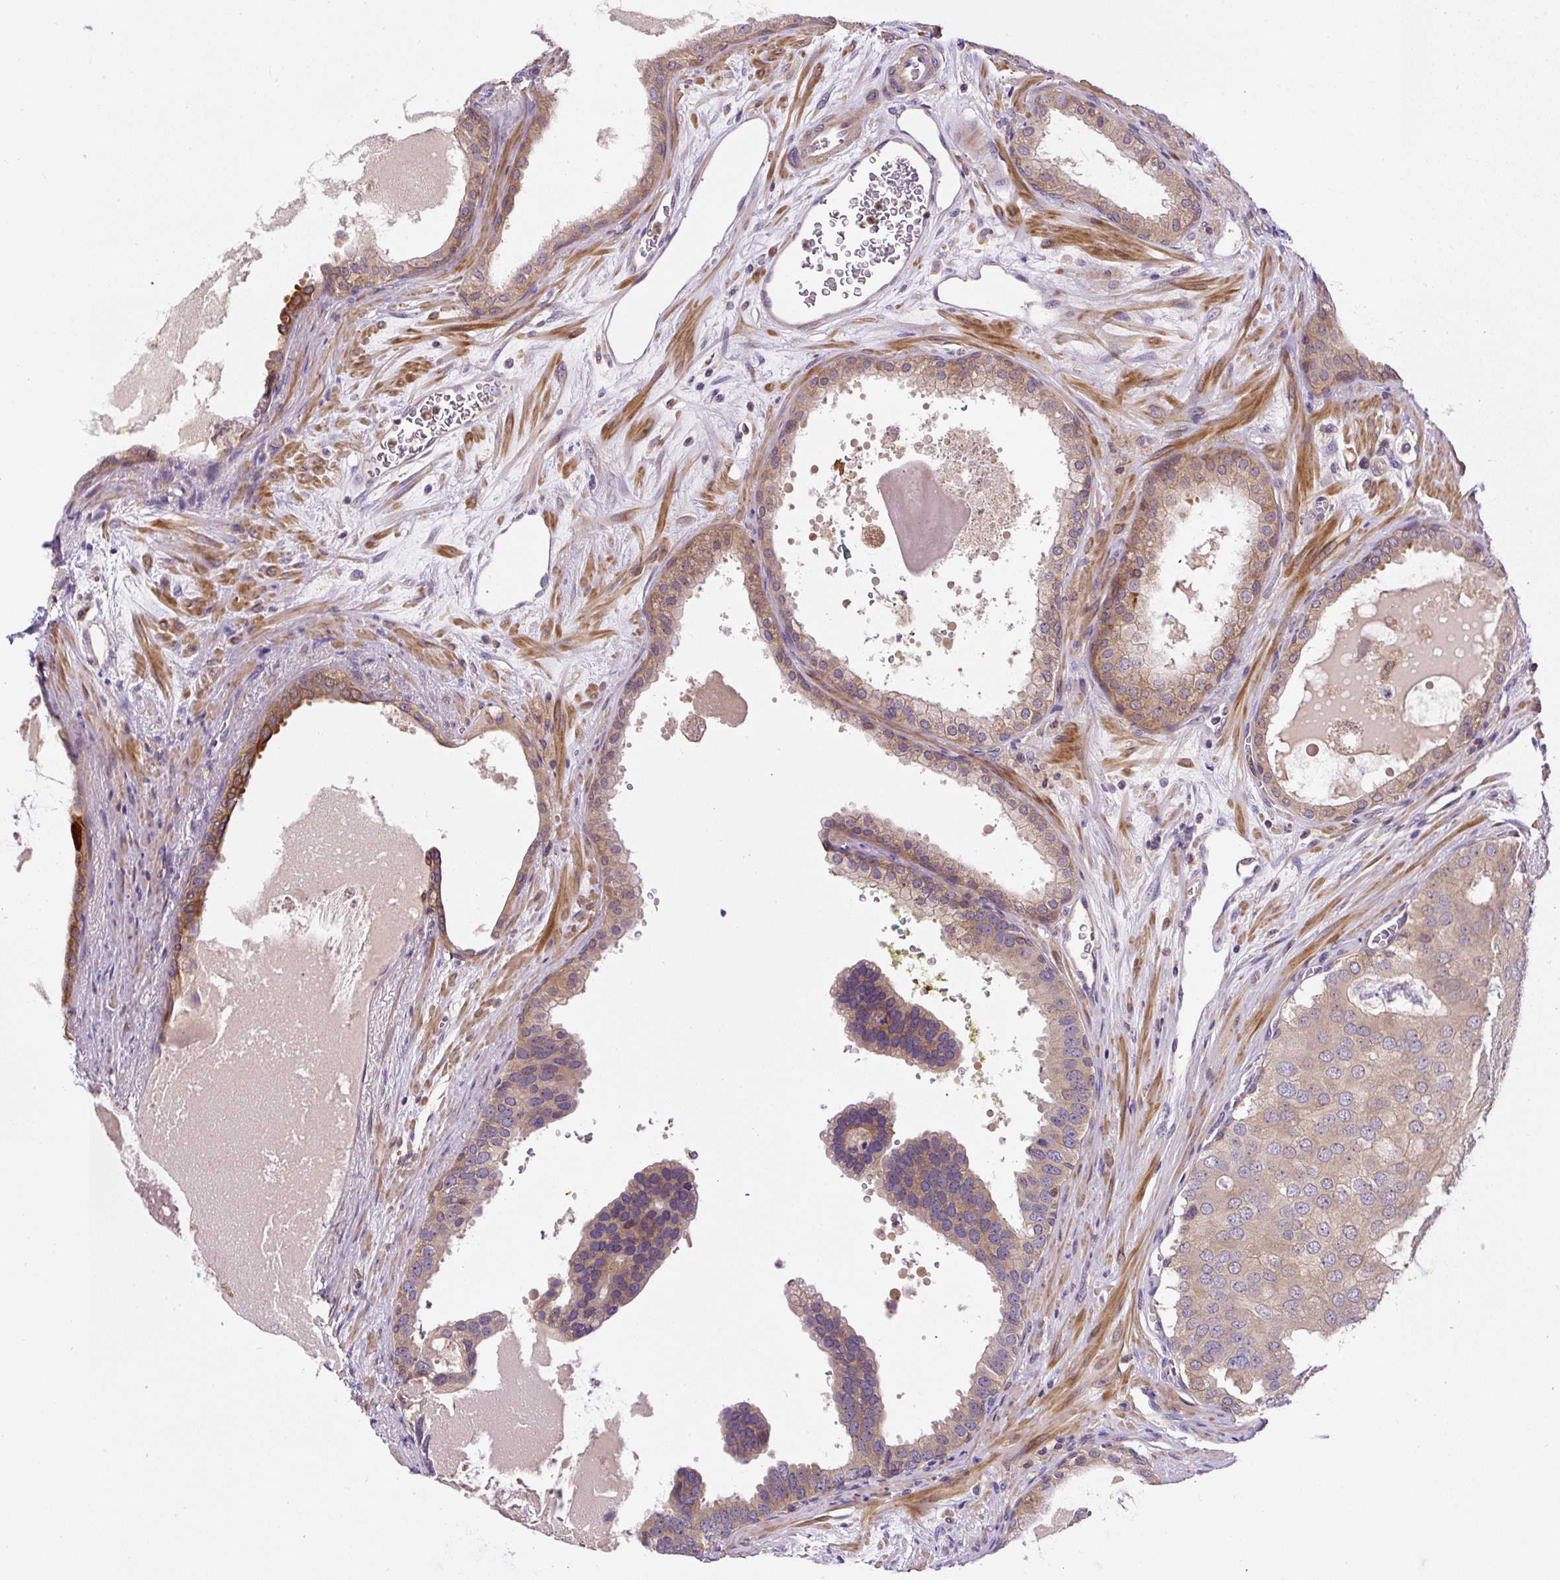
{"staining": {"intensity": "weak", "quantity": ">75%", "location": "cytoplasmic/membranous"}, "tissue": "prostate cancer", "cell_type": "Tumor cells", "image_type": "cancer", "snomed": [{"axis": "morphology", "description": "Adenocarcinoma, High grade"}, {"axis": "topography", "description": "Prostate"}], "caption": "There is low levels of weak cytoplasmic/membranous staining in tumor cells of high-grade adenocarcinoma (prostate), as demonstrated by immunohistochemical staining (brown color).", "gene": "CCDC28A", "patient": {"sex": "male", "age": 55}}